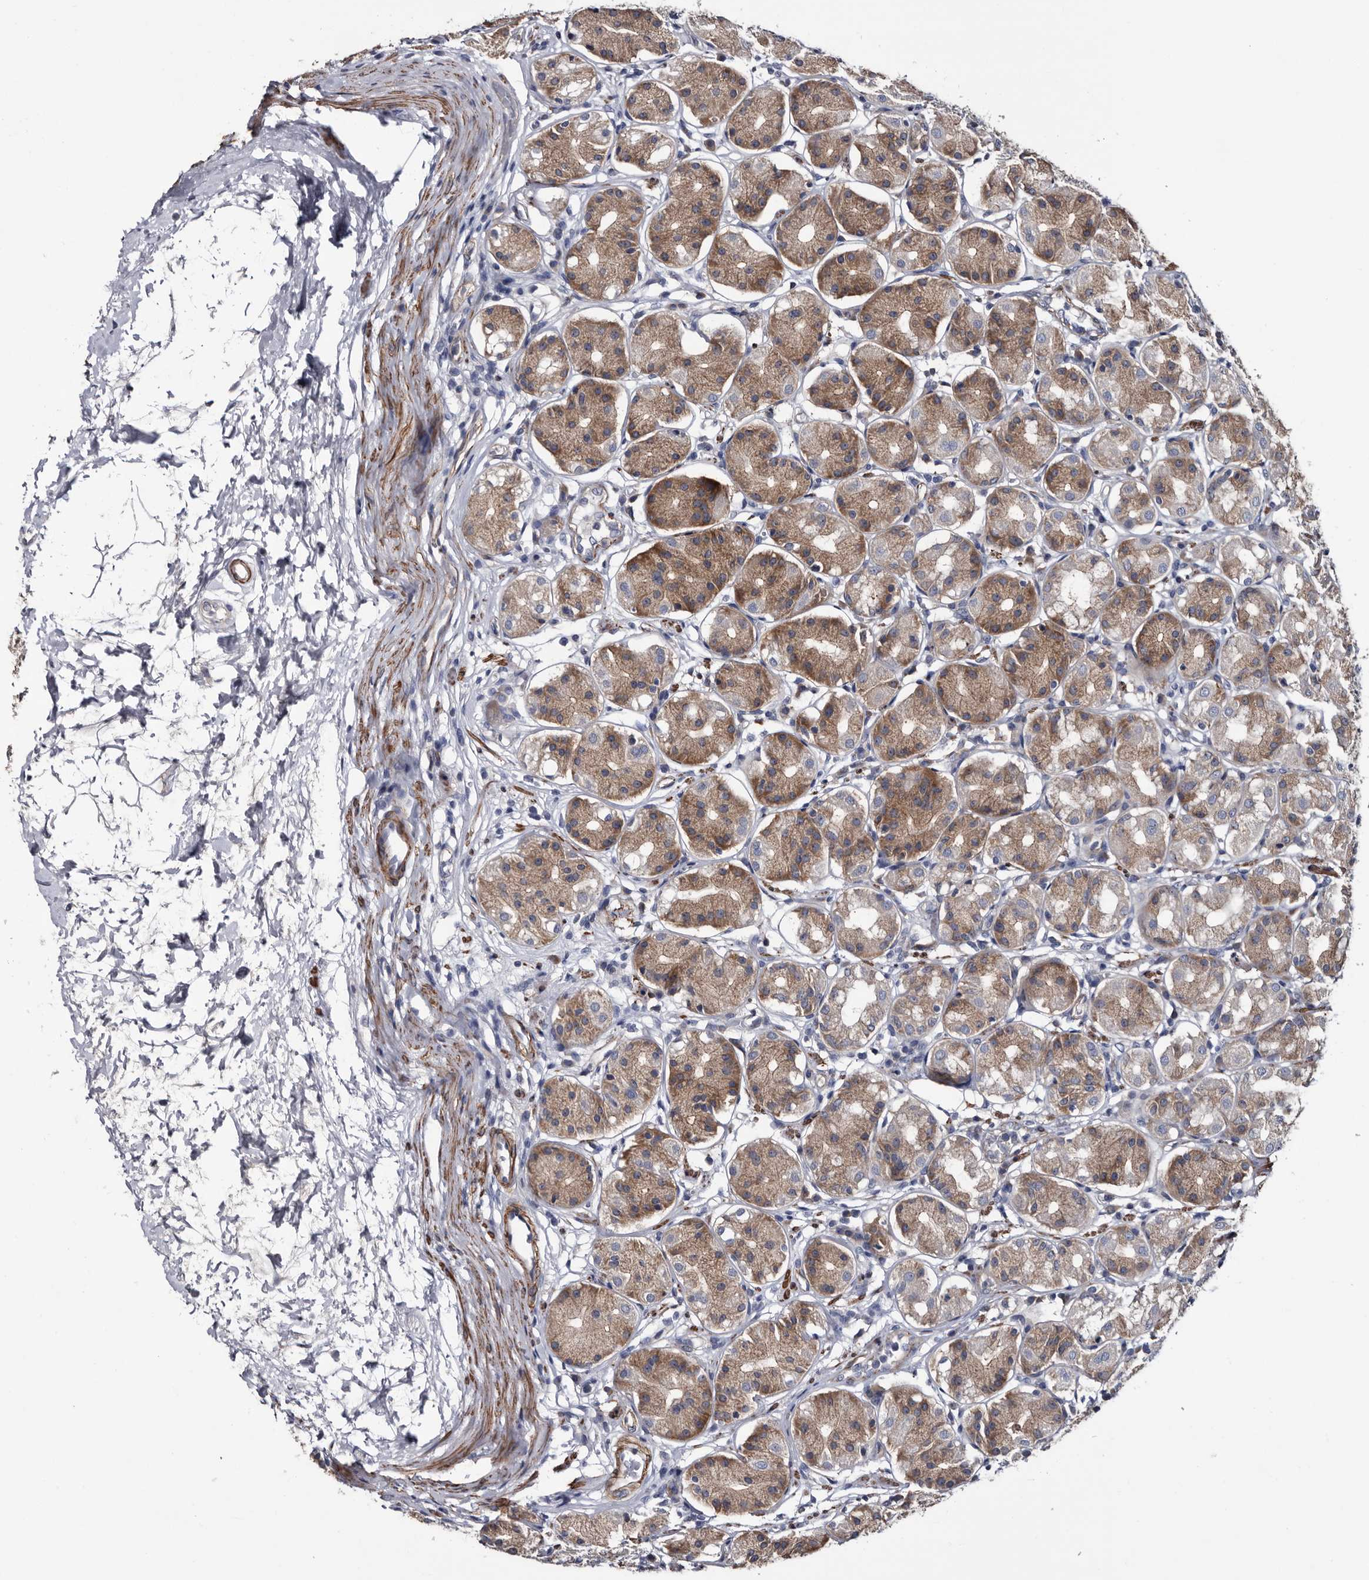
{"staining": {"intensity": "moderate", "quantity": "25%-75%", "location": "cytoplasmic/membranous"}, "tissue": "stomach", "cell_type": "Glandular cells", "image_type": "normal", "snomed": [{"axis": "morphology", "description": "Normal tissue, NOS"}, {"axis": "topography", "description": "Stomach"}, {"axis": "topography", "description": "Stomach, lower"}], "caption": "High-magnification brightfield microscopy of normal stomach stained with DAB (brown) and counterstained with hematoxylin (blue). glandular cells exhibit moderate cytoplasmic/membranous staining is present in approximately25%-75% of cells. (Stains: DAB (3,3'-diaminobenzidine) in brown, nuclei in blue, Microscopy: brightfield microscopy at high magnification).", "gene": "IARS1", "patient": {"sex": "female", "age": 56}}